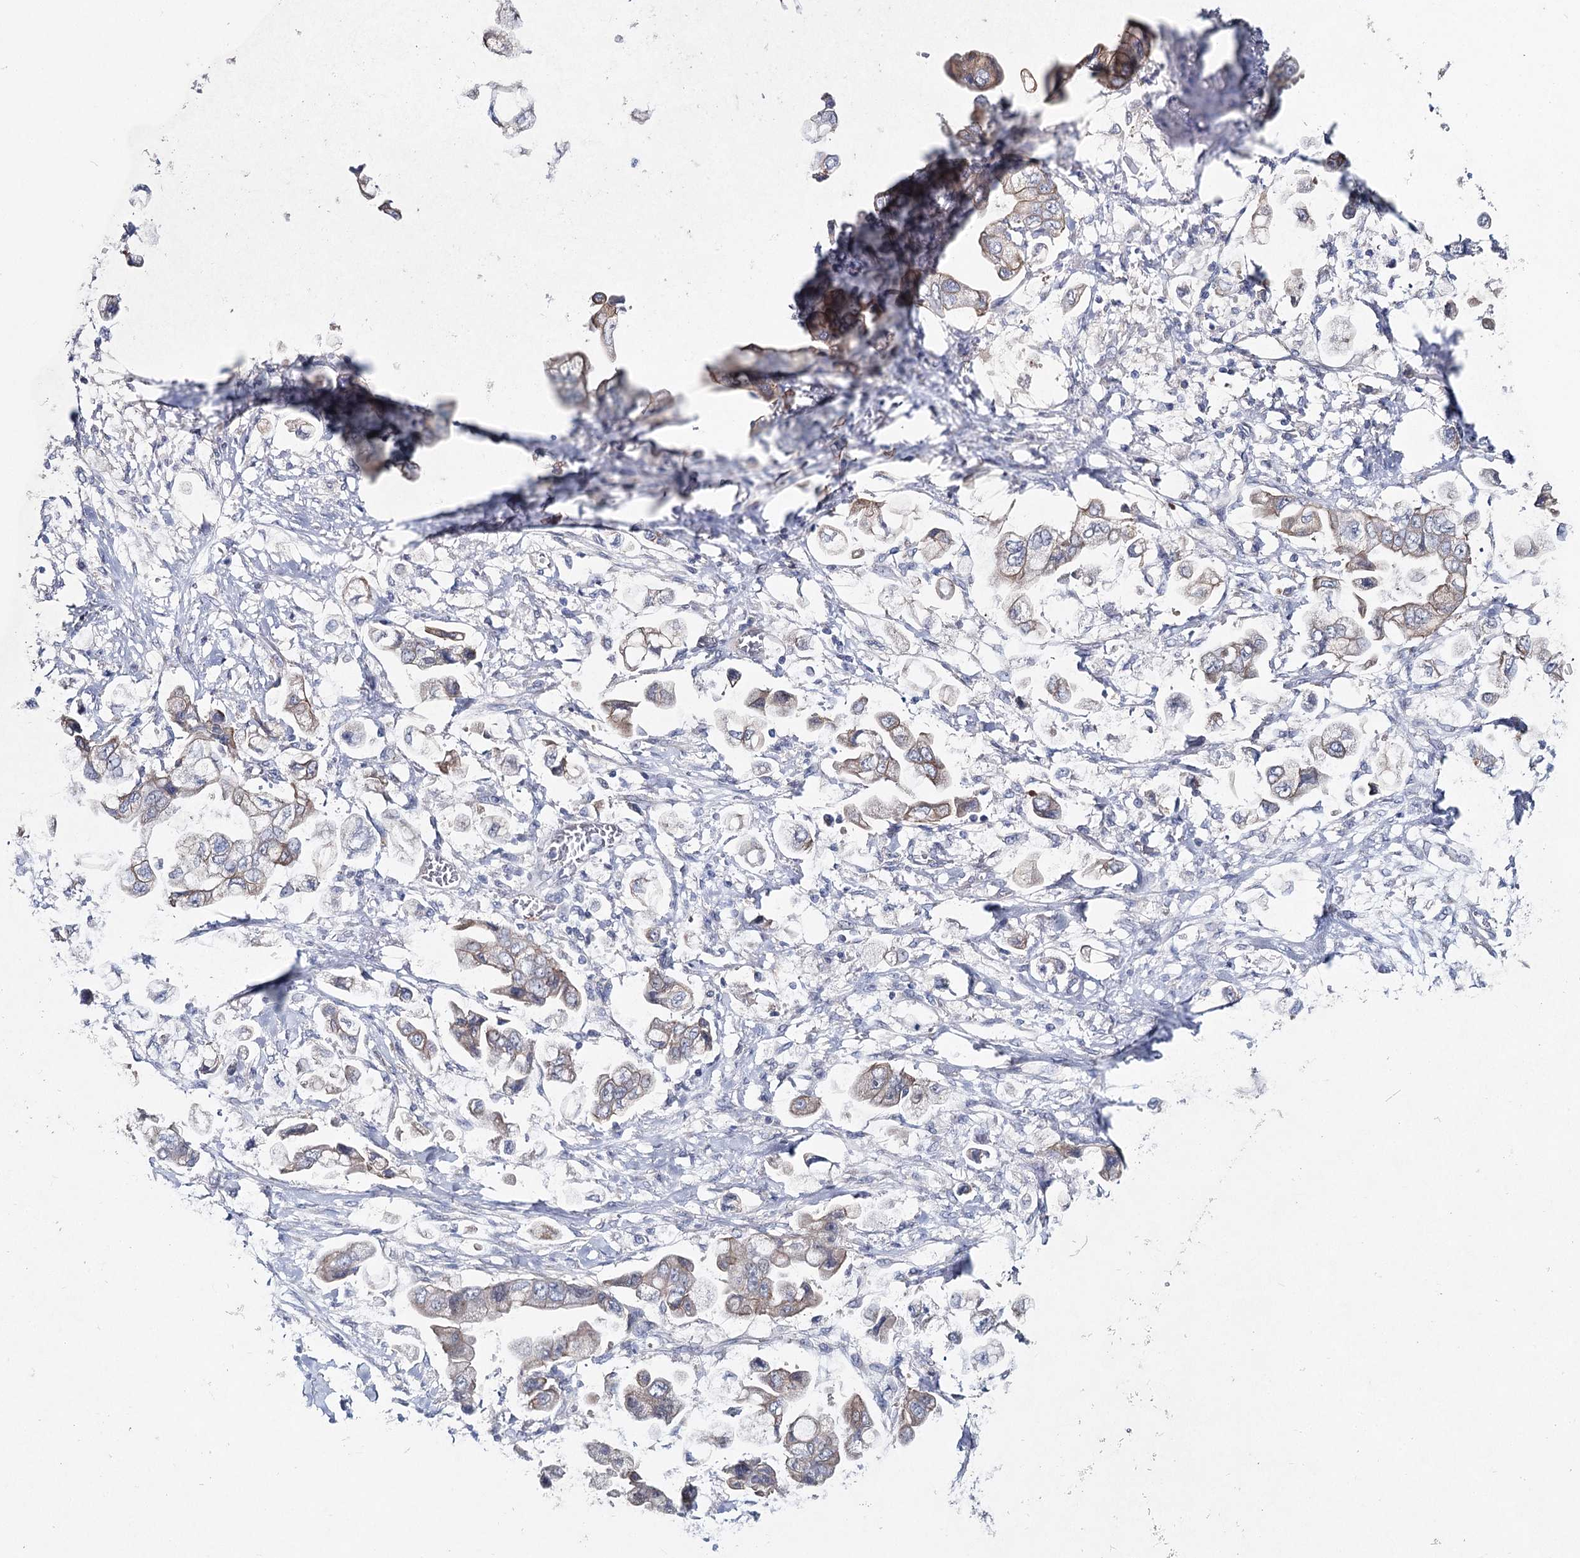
{"staining": {"intensity": "weak", "quantity": "25%-75%", "location": "cytoplasmic/membranous"}, "tissue": "stomach cancer", "cell_type": "Tumor cells", "image_type": "cancer", "snomed": [{"axis": "morphology", "description": "Adenocarcinoma, NOS"}, {"axis": "topography", "description": "Stomach"}], "caption": "Protein analysis of stomach cancer (adenocarcinoma) tissue displays weak cytoplasmic/membranous positivity in approximately 25%-75% of tumor cells. (DAB (3,3'-diaminobenzidine) IHC, brown staining for protein, blue staining for nuclei).", "gene": "LRRC14B", "patient": {"sex": "male", "age": 62}}